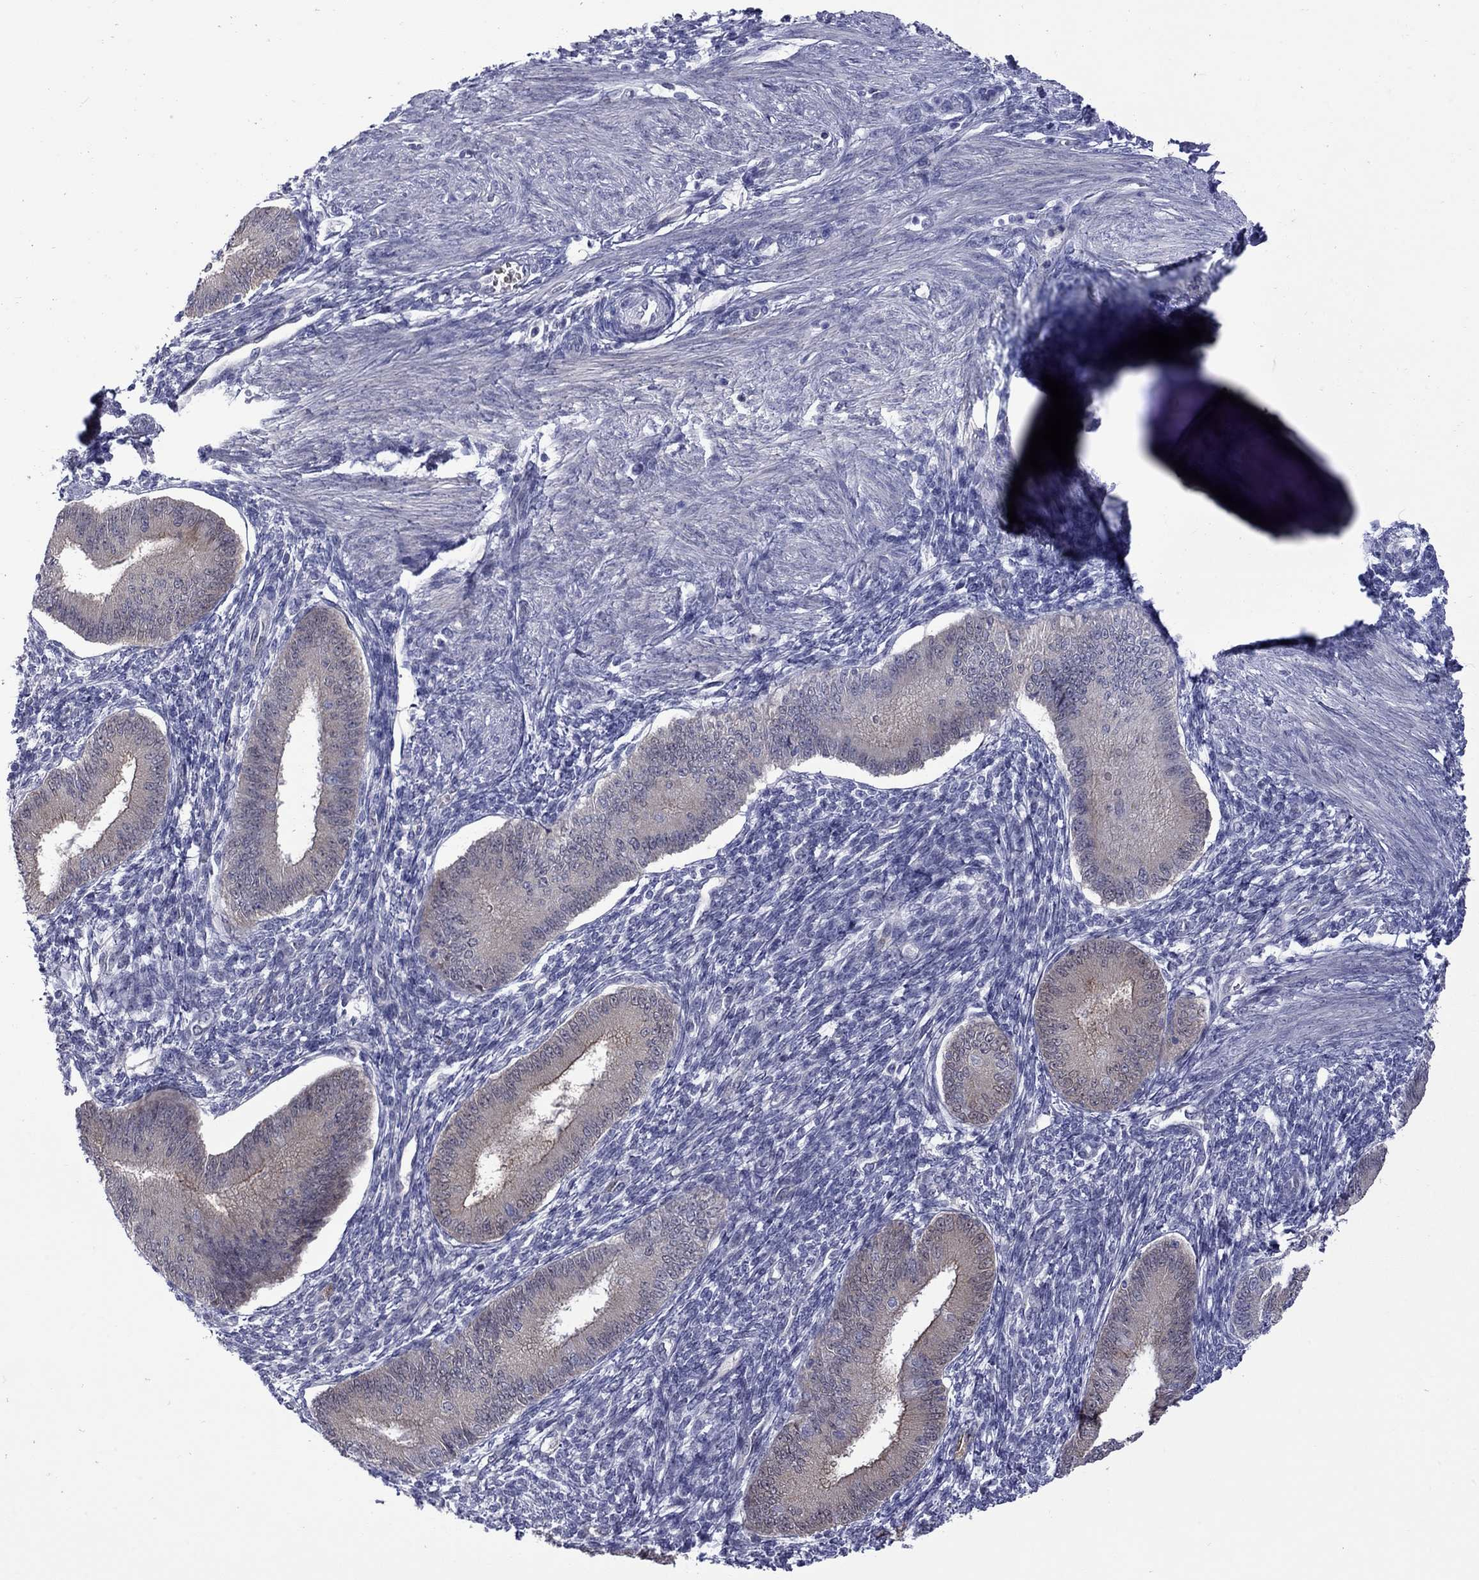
{"staining": {"intensity": "negative", "quantity": "none", "location": "none"}, "tissue": "endometrium", "cell_type": "Cells in endometrial stroma", "image_type": "normal", "snomed": [{"axis": "morphology", "description": "Normal tissue, NOS"}, {"axis": "topography", "description": "Endometrium"}], "caption": "This is an immunohistochemistry histopathology image of normal endometrium. There is no positivity in cells in endometrial stroma.", "gene": "CTNNBIP1", "patient": {"sex": "female", "age": 39}}